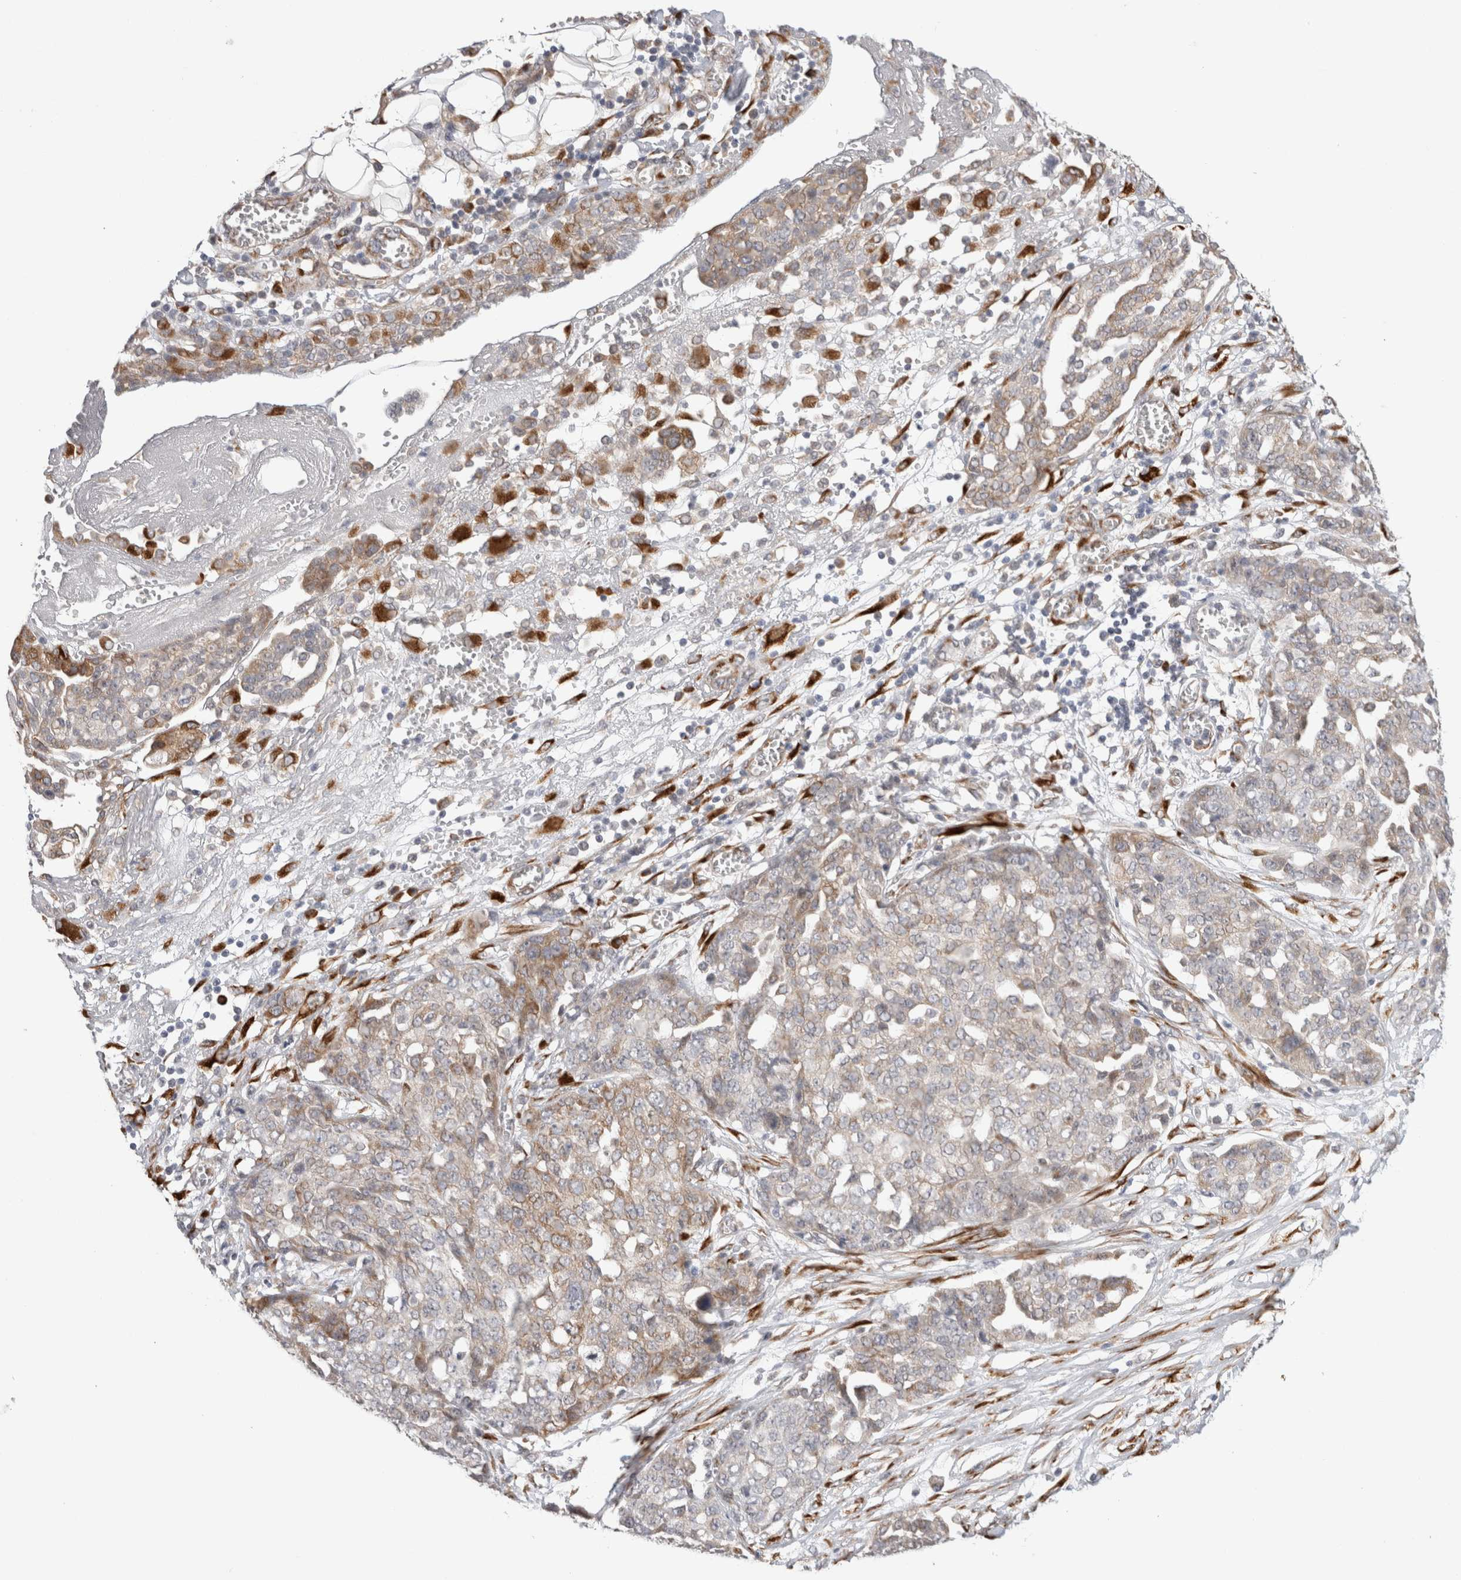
{"staining": {"intensity": "moderate", "quantity": "25%-75%", "location": "cytoplasmic/membranous"}, "tissue": "ovarian cancer", "cell_type": "Tumor cells", "image_type": "cancer", "snomed": [{"axis": "morphology", "description": "Cystadenocarcinoma, serous, NOS"}, {"axis": "topography", "description": "Soft tissue"}, {"axis": "topography", "description": "Ovary"}], "caption": "Serous cystadenocarcinoma (ovarian) stained with a brown dye exhibits moderate cytoplasmic/membranous positive positivity in approximately 25%-75% of tumor cells.", "gene": "HDLBP", "patient": {"sex": "female", "age": 57}}